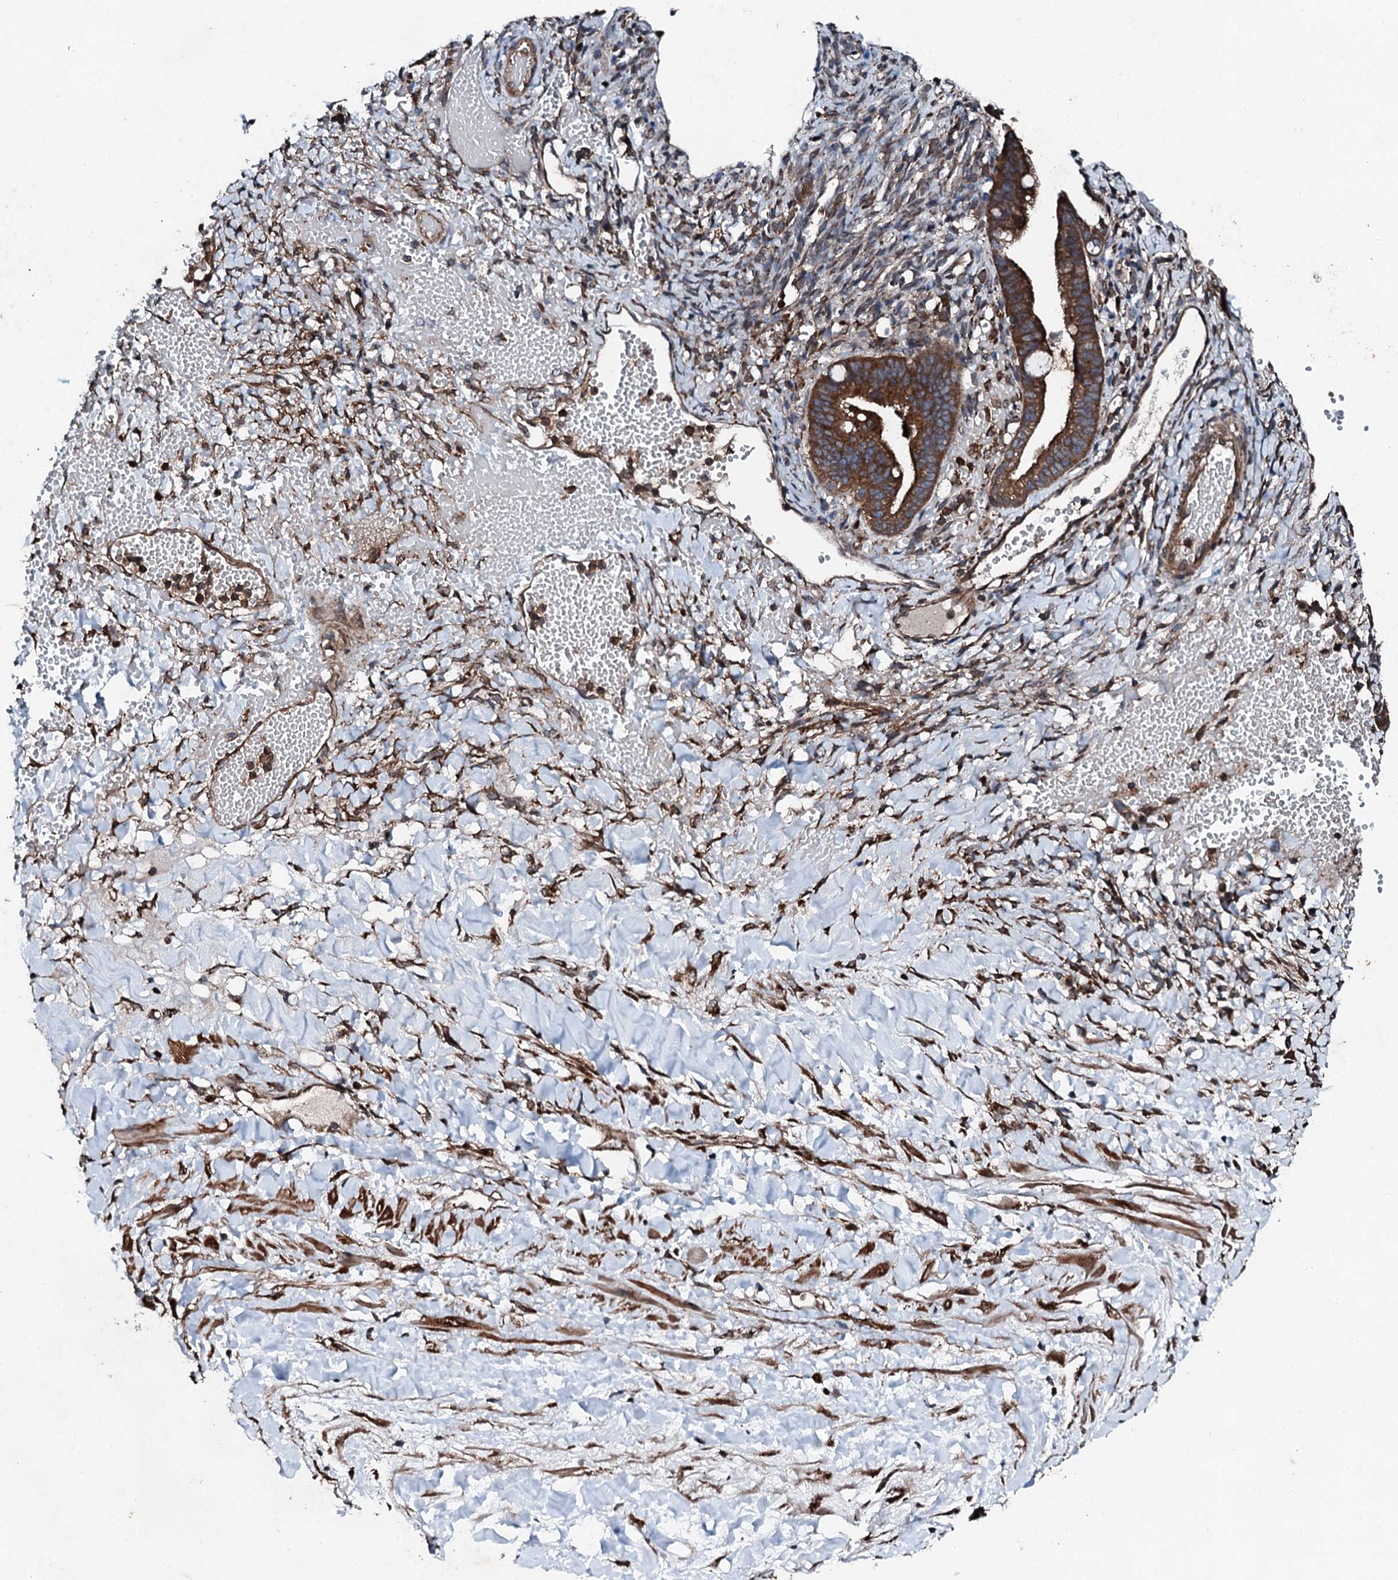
{"staining": {"intensity": "strong", "quantity": ">75%", "location": "cytoplasmic/membranous"}, "tissue": "ovarian cancer", "cell_type": "Tumor cells", "image_type": "cancer", "snomed": [{"axis": "morphology", "description": "Cystadenocarcinoma, mucinous, NOS"}, {"axis": "topography", "description": "Ovary"}], "caption": "IHC histopathology image of neoplastic tissue: human mucinous cystadenocarcinoma (ovarian) stained using IHC demonstrates high levels of strong protein expression localized specifically in the cytoplasmic/membranous of tumor cells, appearing as a cytoplasmic/membranous brown color.", "gene": "EDC4", "patient": {"sex": "female", "age": 73}}